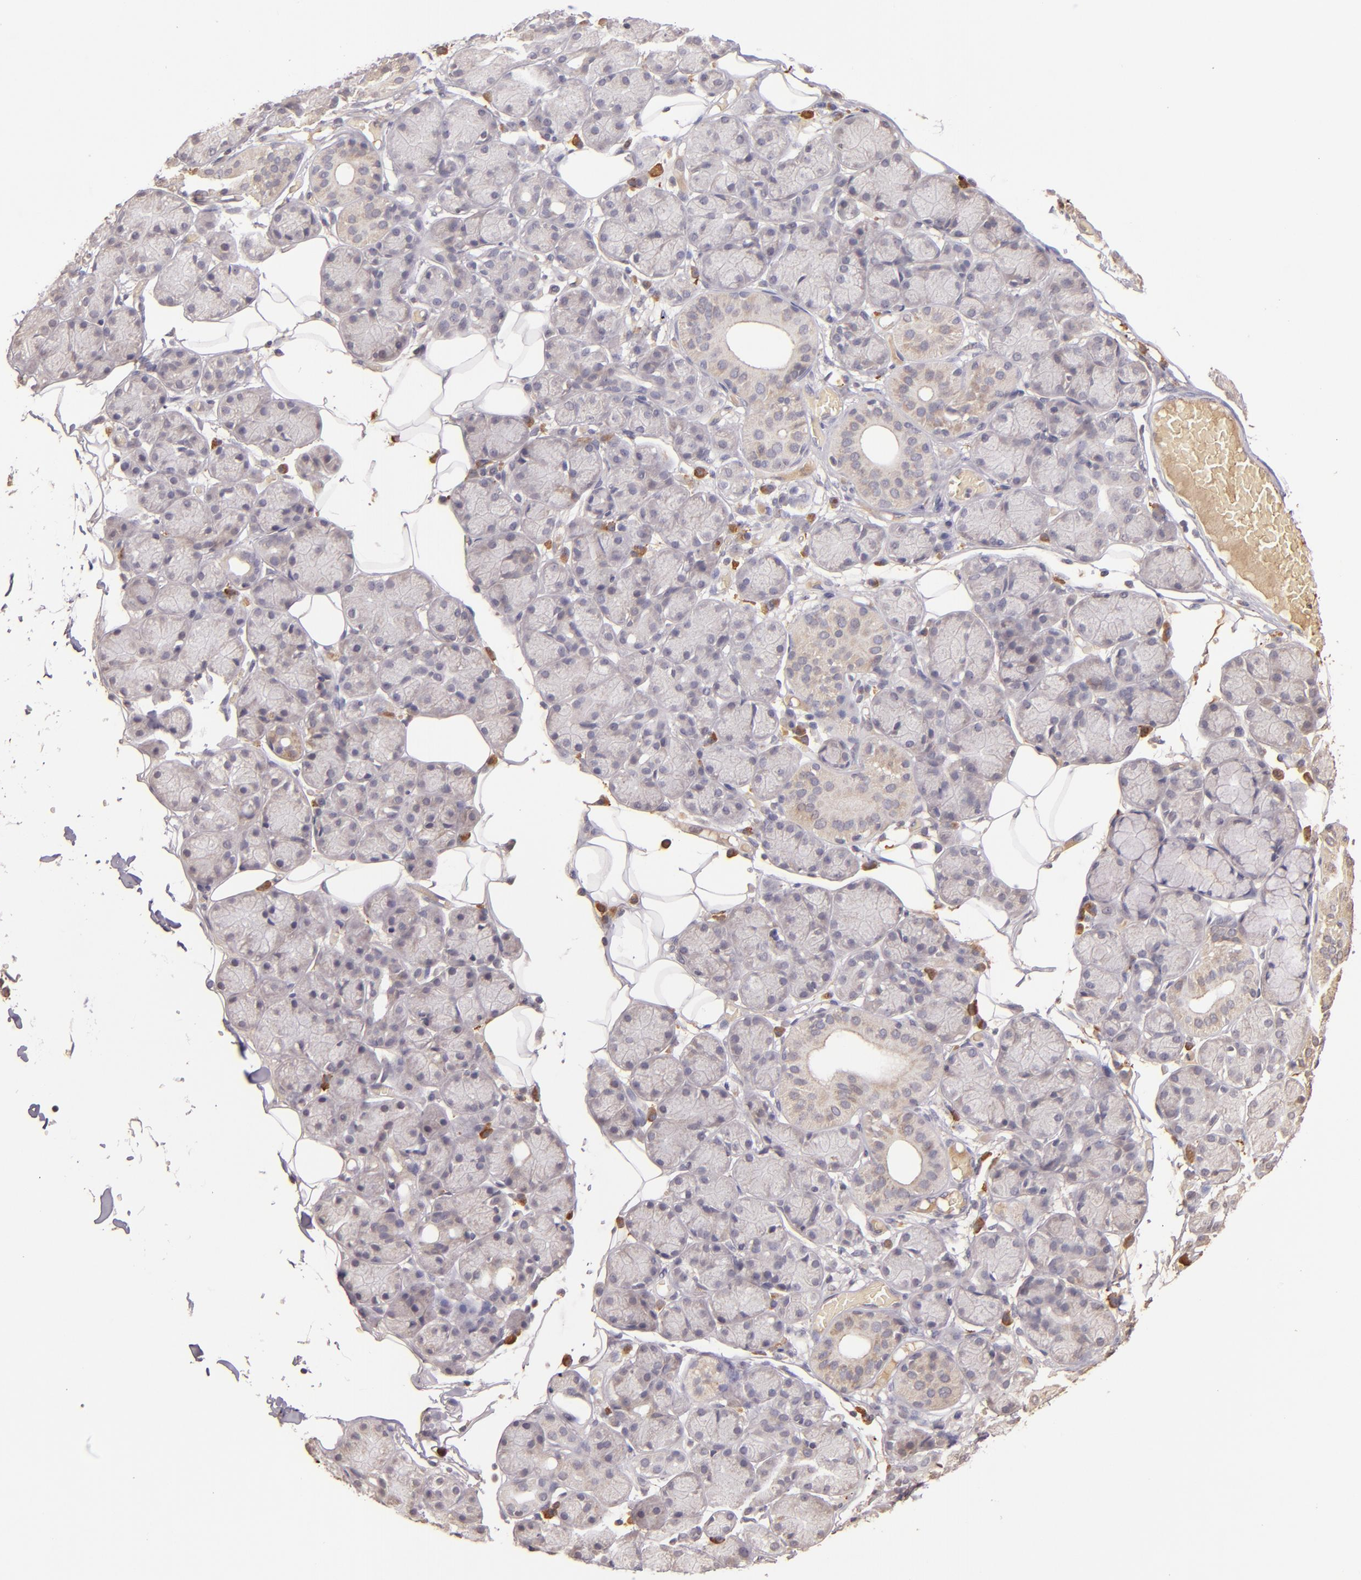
{"staining": {"intensity": "negative", "quantity": "none", "location": "none"}, "tissue": "salivary gland", "cell_type": "Glandular cells", "image_type": "normal", "snomed": [{"axis": "morphology", "description": "Normal tissue, NOS"}, {"axis": "topography", "description": "Salivary gland"}], "caption": "The immunohistochemistry (IHC) image has no significant staining in glandular cells of salivary gland. Brightfield microscopy of IHC stained with DAB (brown) and hematoxylin (blue), captured at high magnification.", "gene": "ABL1", "patient": {"sex": "male", "age": 54}}